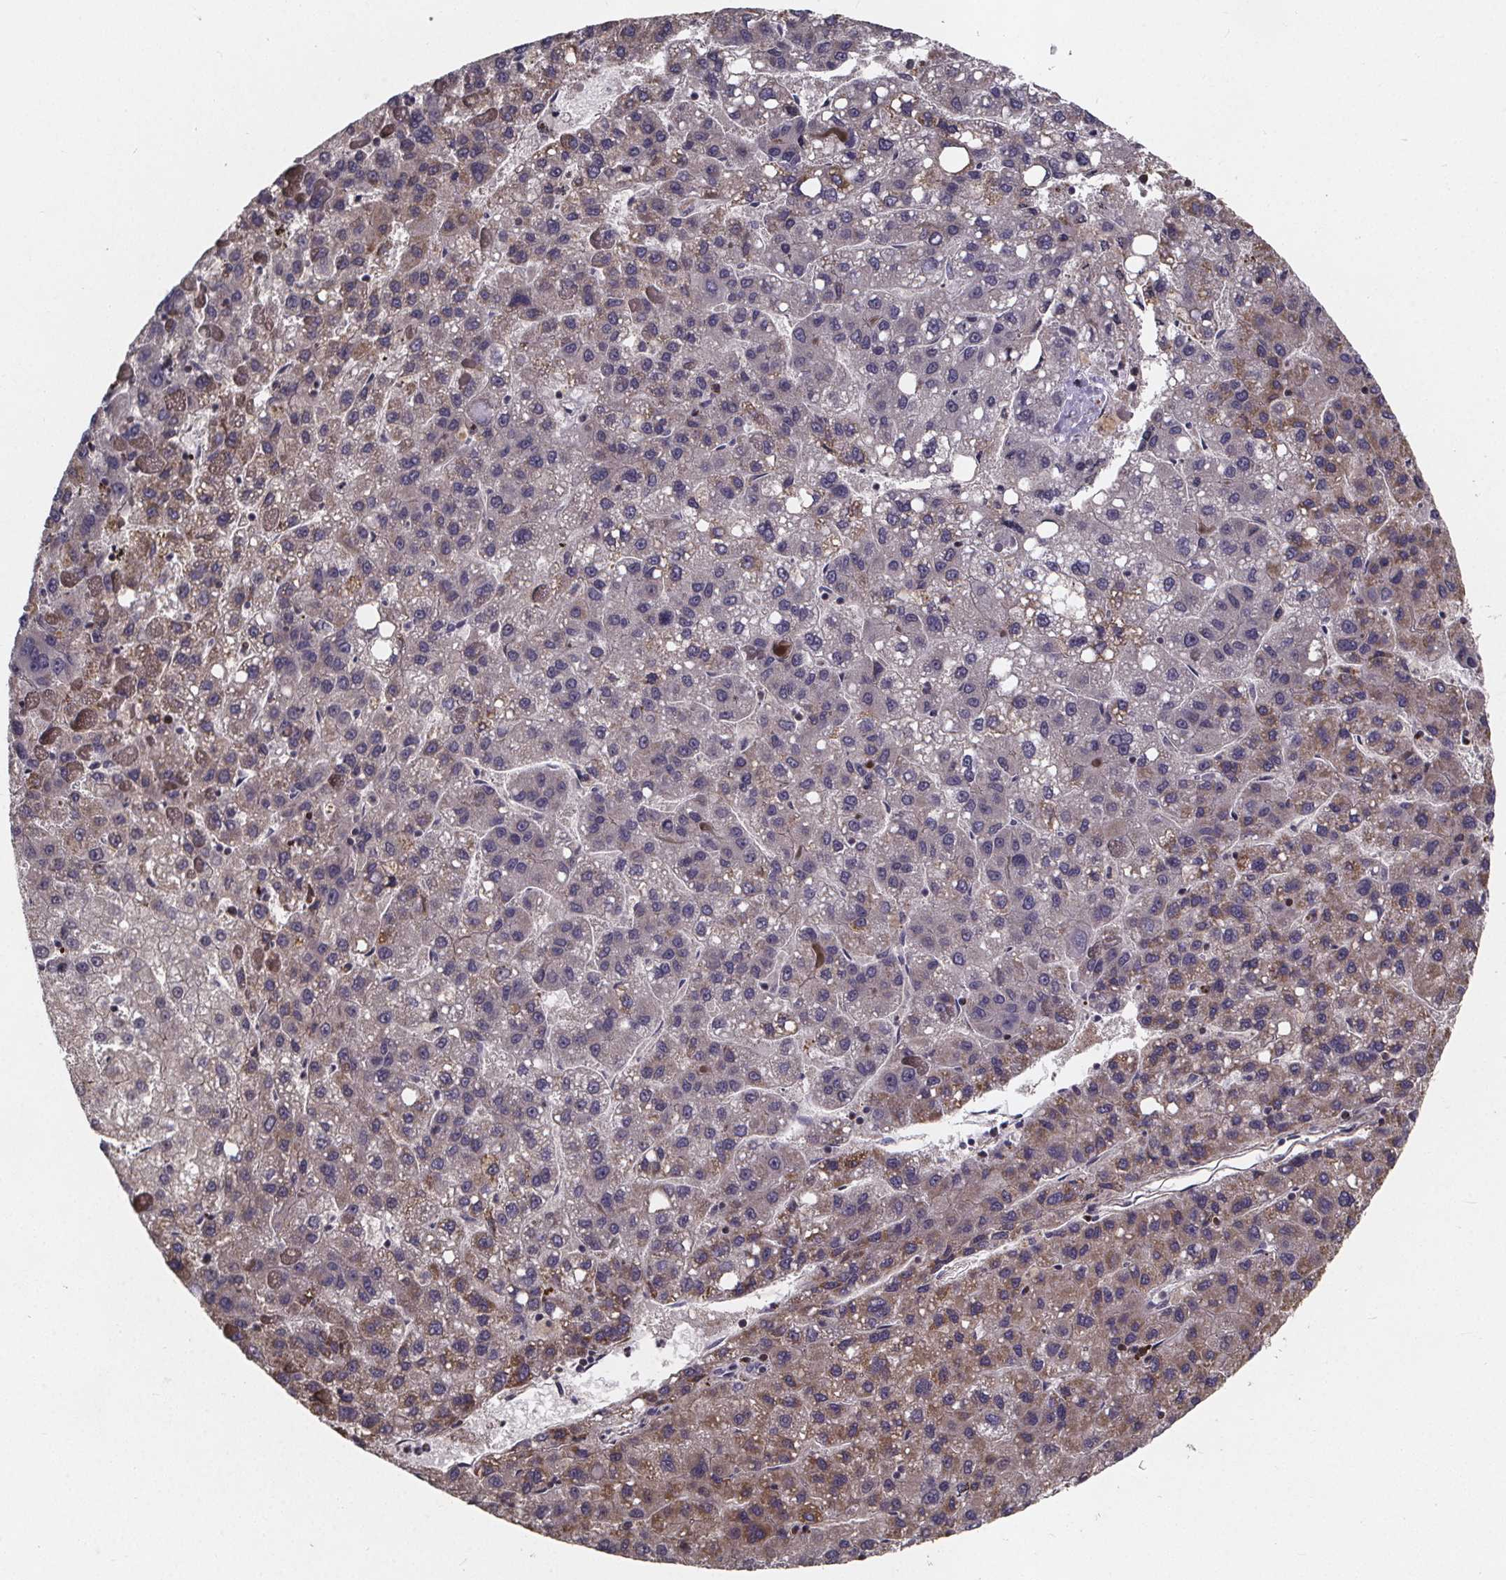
{"staining": {"intensity": "moderate", "quantity": "<25%", "location": "cytoplasmic/membranous"}, "tissue": "liver cancer", "cell_type": "Tumor cells", "image_type": "cancer", "snomed": [{"axis": "morphology", "description": "Carcinoma, Hepatocellular, NOS"}, {"axis": "topography", "description": "Liver"}], "caption": "Immunohistochemistry (IHC) photomicrograph of neoplastic tissue: liver cancer stained using IHC demonstrates low levels of moderate protein expression localized specifically in the cytoplasmic/membranous of tumor cells, appearing as a cytoplasmic/membranous brown color.", "gene": "FBXW2", "patient": {"sex": "female", "age": 82}}